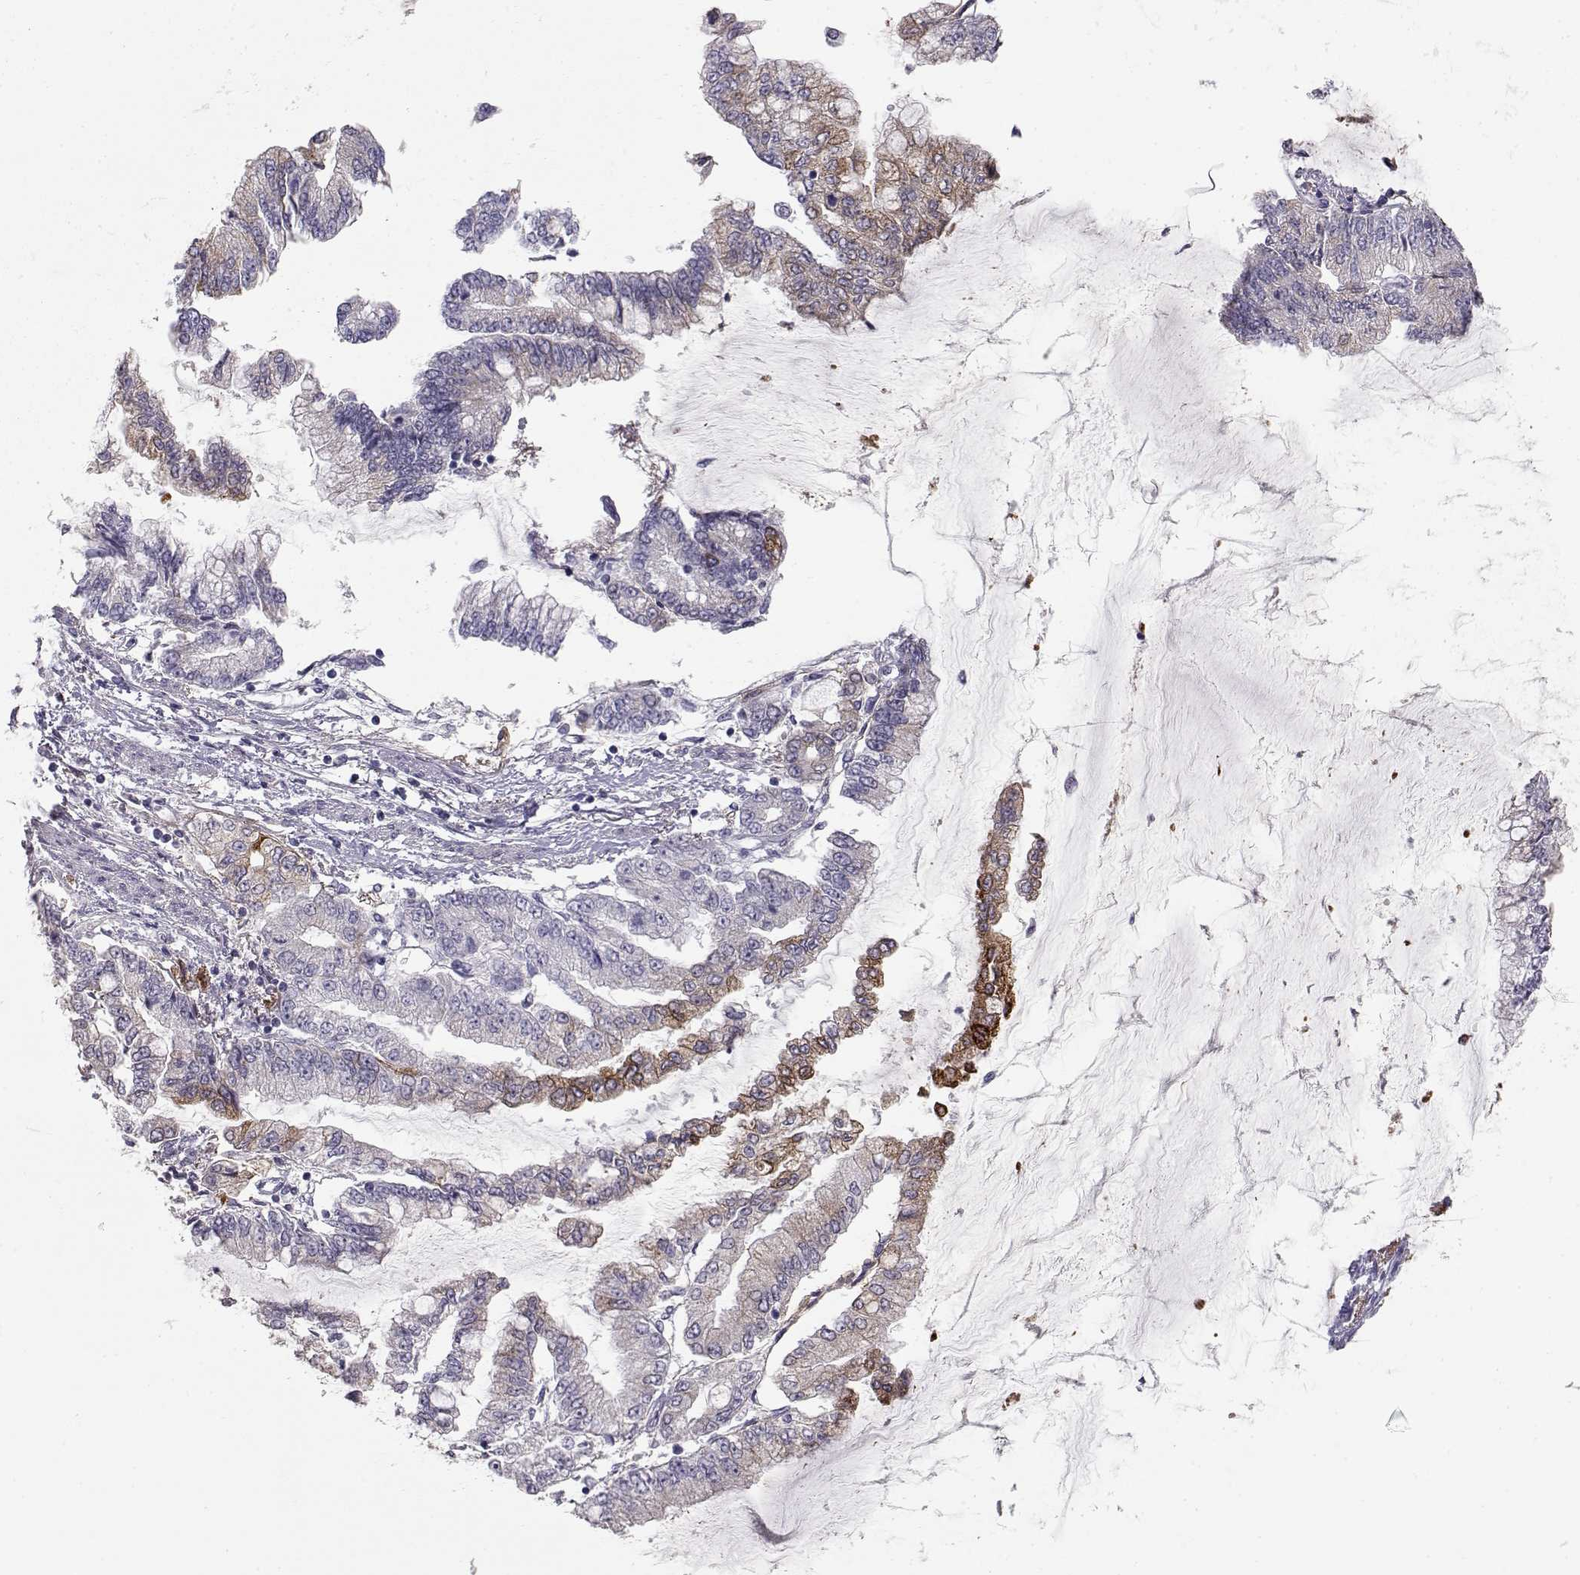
{"staining": {"intensity": "strong", "quantity": "<25%", "location": "cytoplasmic/membranous"}, "tissue": "stomach cancer", "cell_type": "Tumor cells", "image_type": "cancer", "snomed": [{"axis": "morphology", "description": "Adenocarcinoma, NOS"}, {"axis": "topography", "description": "Stomach, upper"}], "caption": "The photomicrograph shows staining of stomach adenocarcinoma, revealing strong cytoplasmic/membranous protein expression (brown color) within tumor cells.", "gene": "LAMB3", "patient": {"sex": "female", "age": 74}}